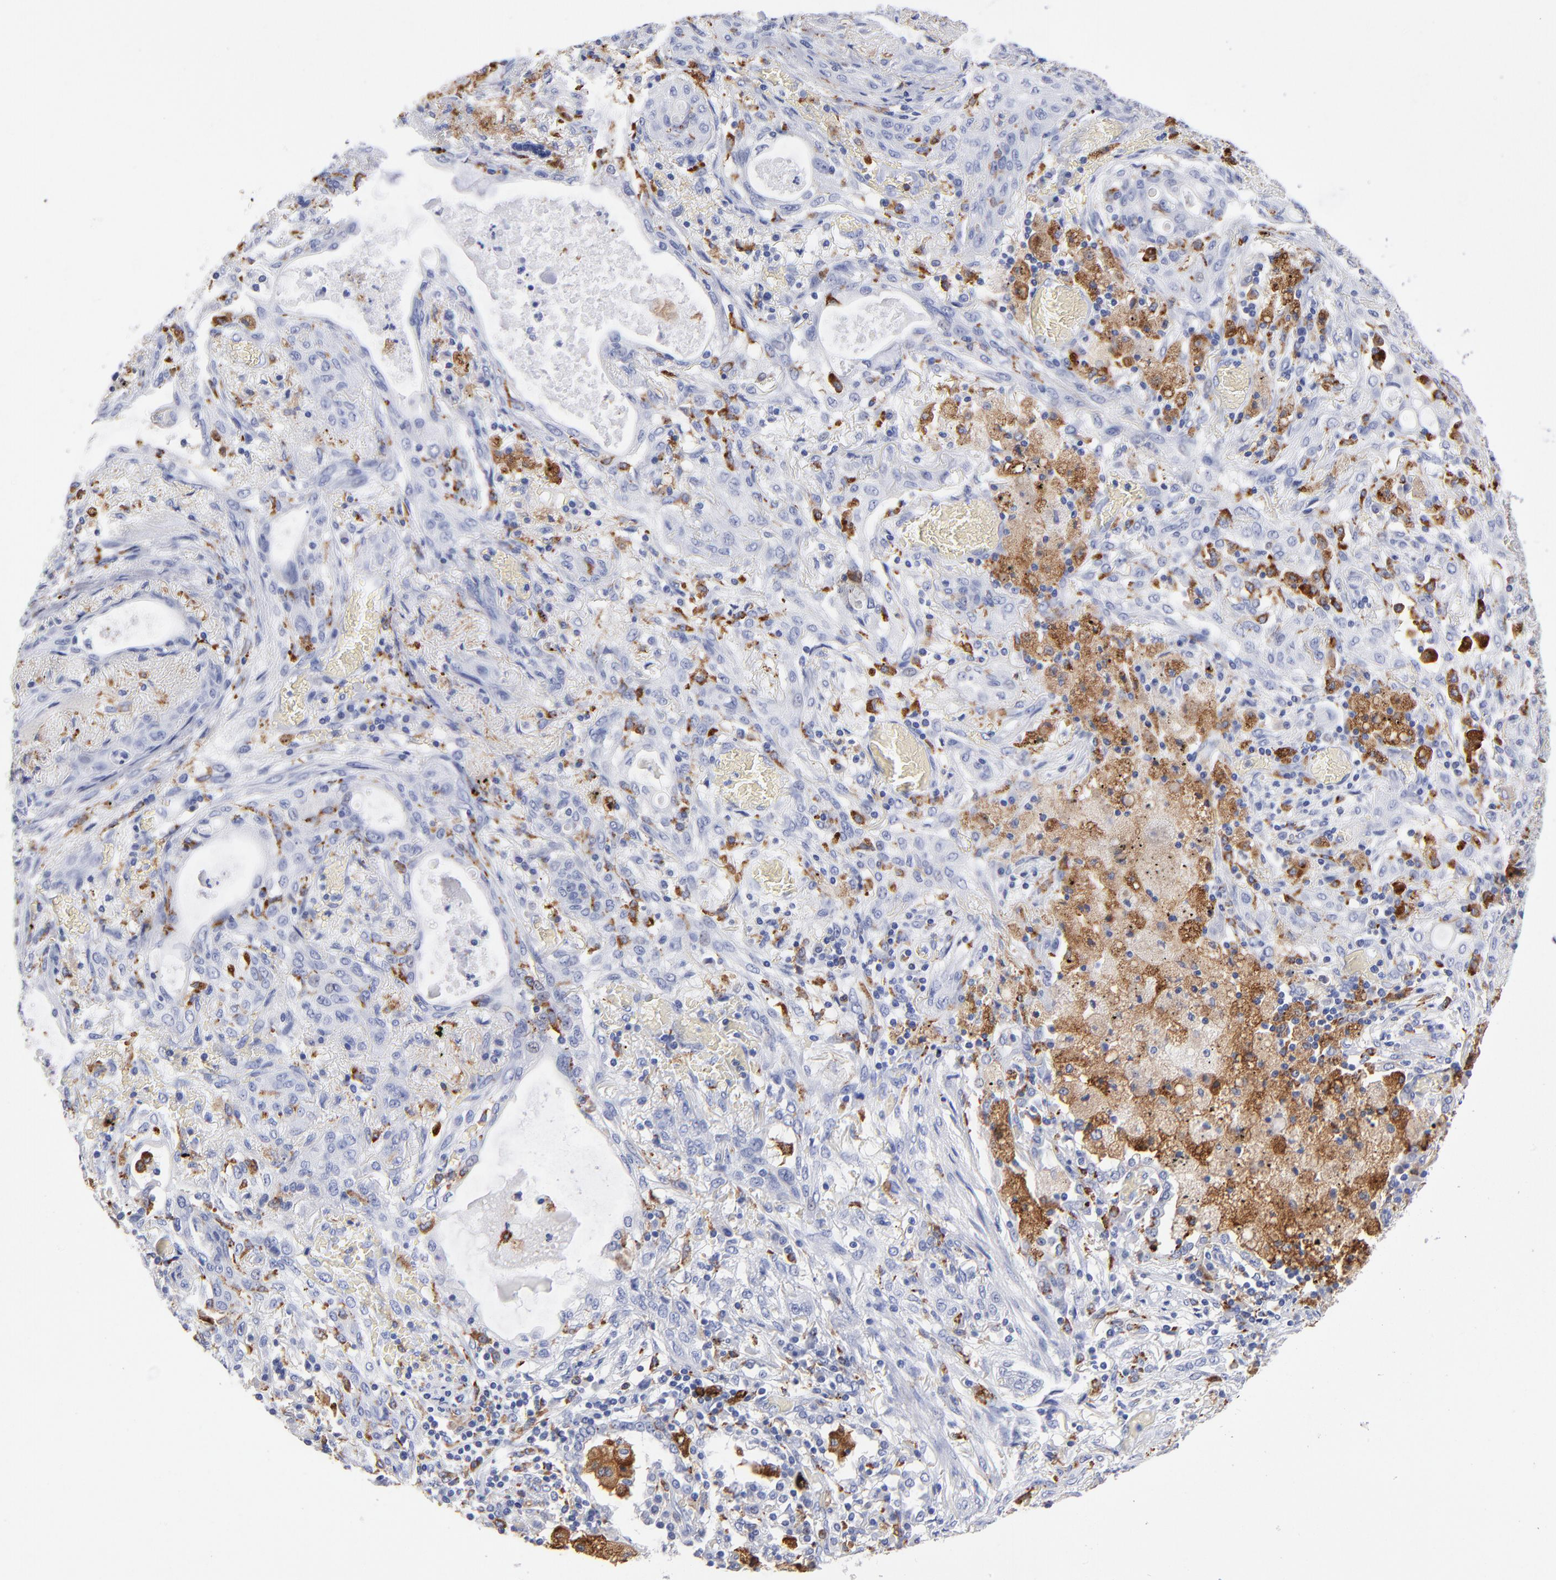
{"staining": {"intensity": "negative", "quantity": "none", "location": "none"}, "tissue": "lung cancer", "cell_type": "Tumor cells", "image_type": "cancer", "snomed": [{"axis": "morphology", "description": "Squamous cell carcinoma, NOS"}, {"axis": "topography", "description": "Lung"}], "caption": "This is a micrograph of immunohistochemistry (IHC) staining of lung cancer (squamous cell carcinoma), which shows no positivity in tumor cells.", "gene": "CD180", "patient": {"sex": "female", "age": 47}}